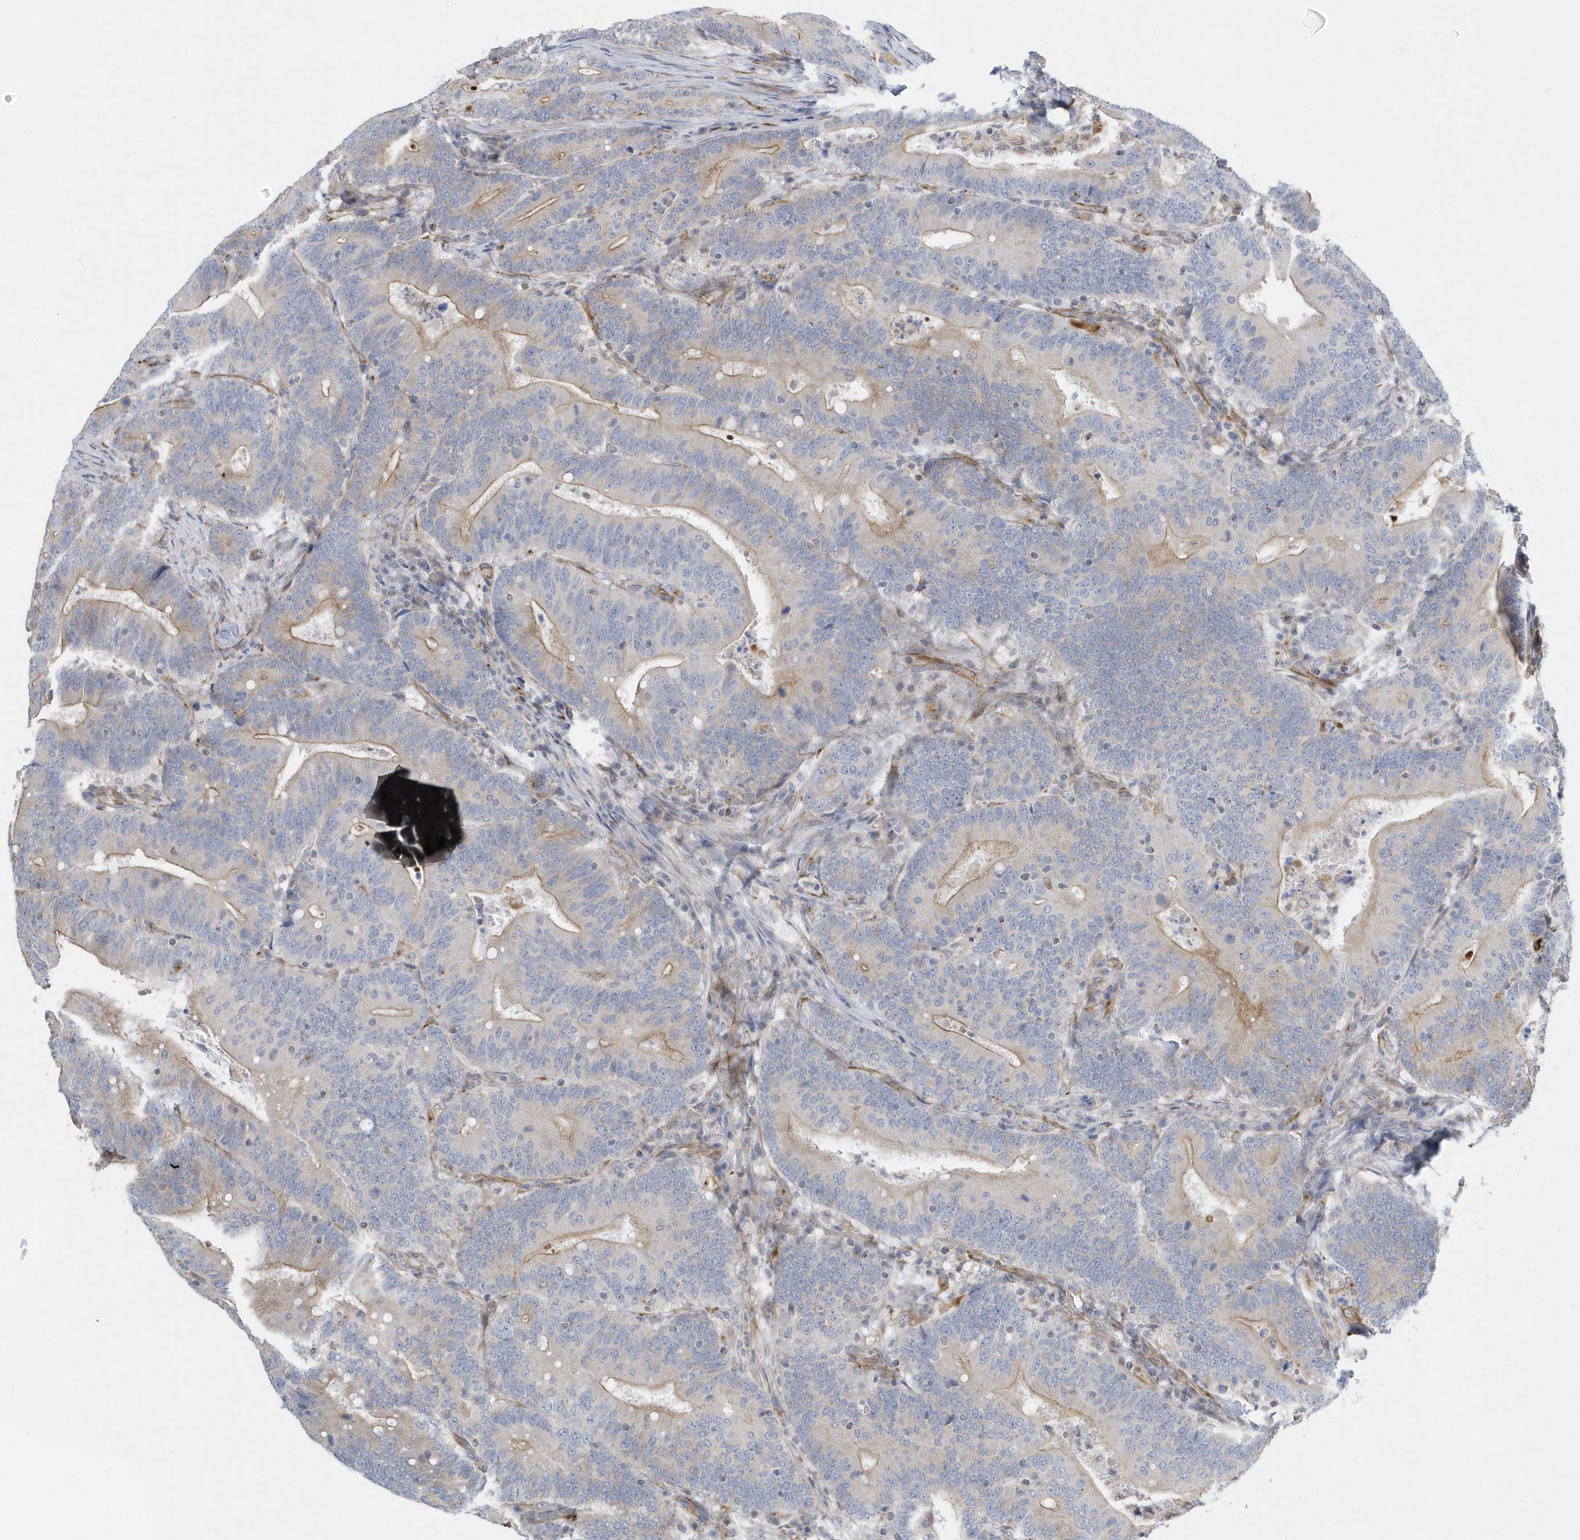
{"staining": {"intensity": "weak", "quantity": "25%-75%", "location": "cytoplasmic/membranous"}, "tissue": "colorectal cancer", "cell_type": "Tumor cells", "image_type": "cancer", "snomed": [{"axis": "morphology", "description": "Adenocarcinoma, NOS"}, {"axis": "topography", "description": "Colon"}], "caption": "Immunohistochemistry of human colorectal cancer shows low levels of weak cytoplasmic/membranous staining in approximately 25%-75% of tumor cells.", "gene": "RAB17", "patient": {"sex": "female", "age": 66}}